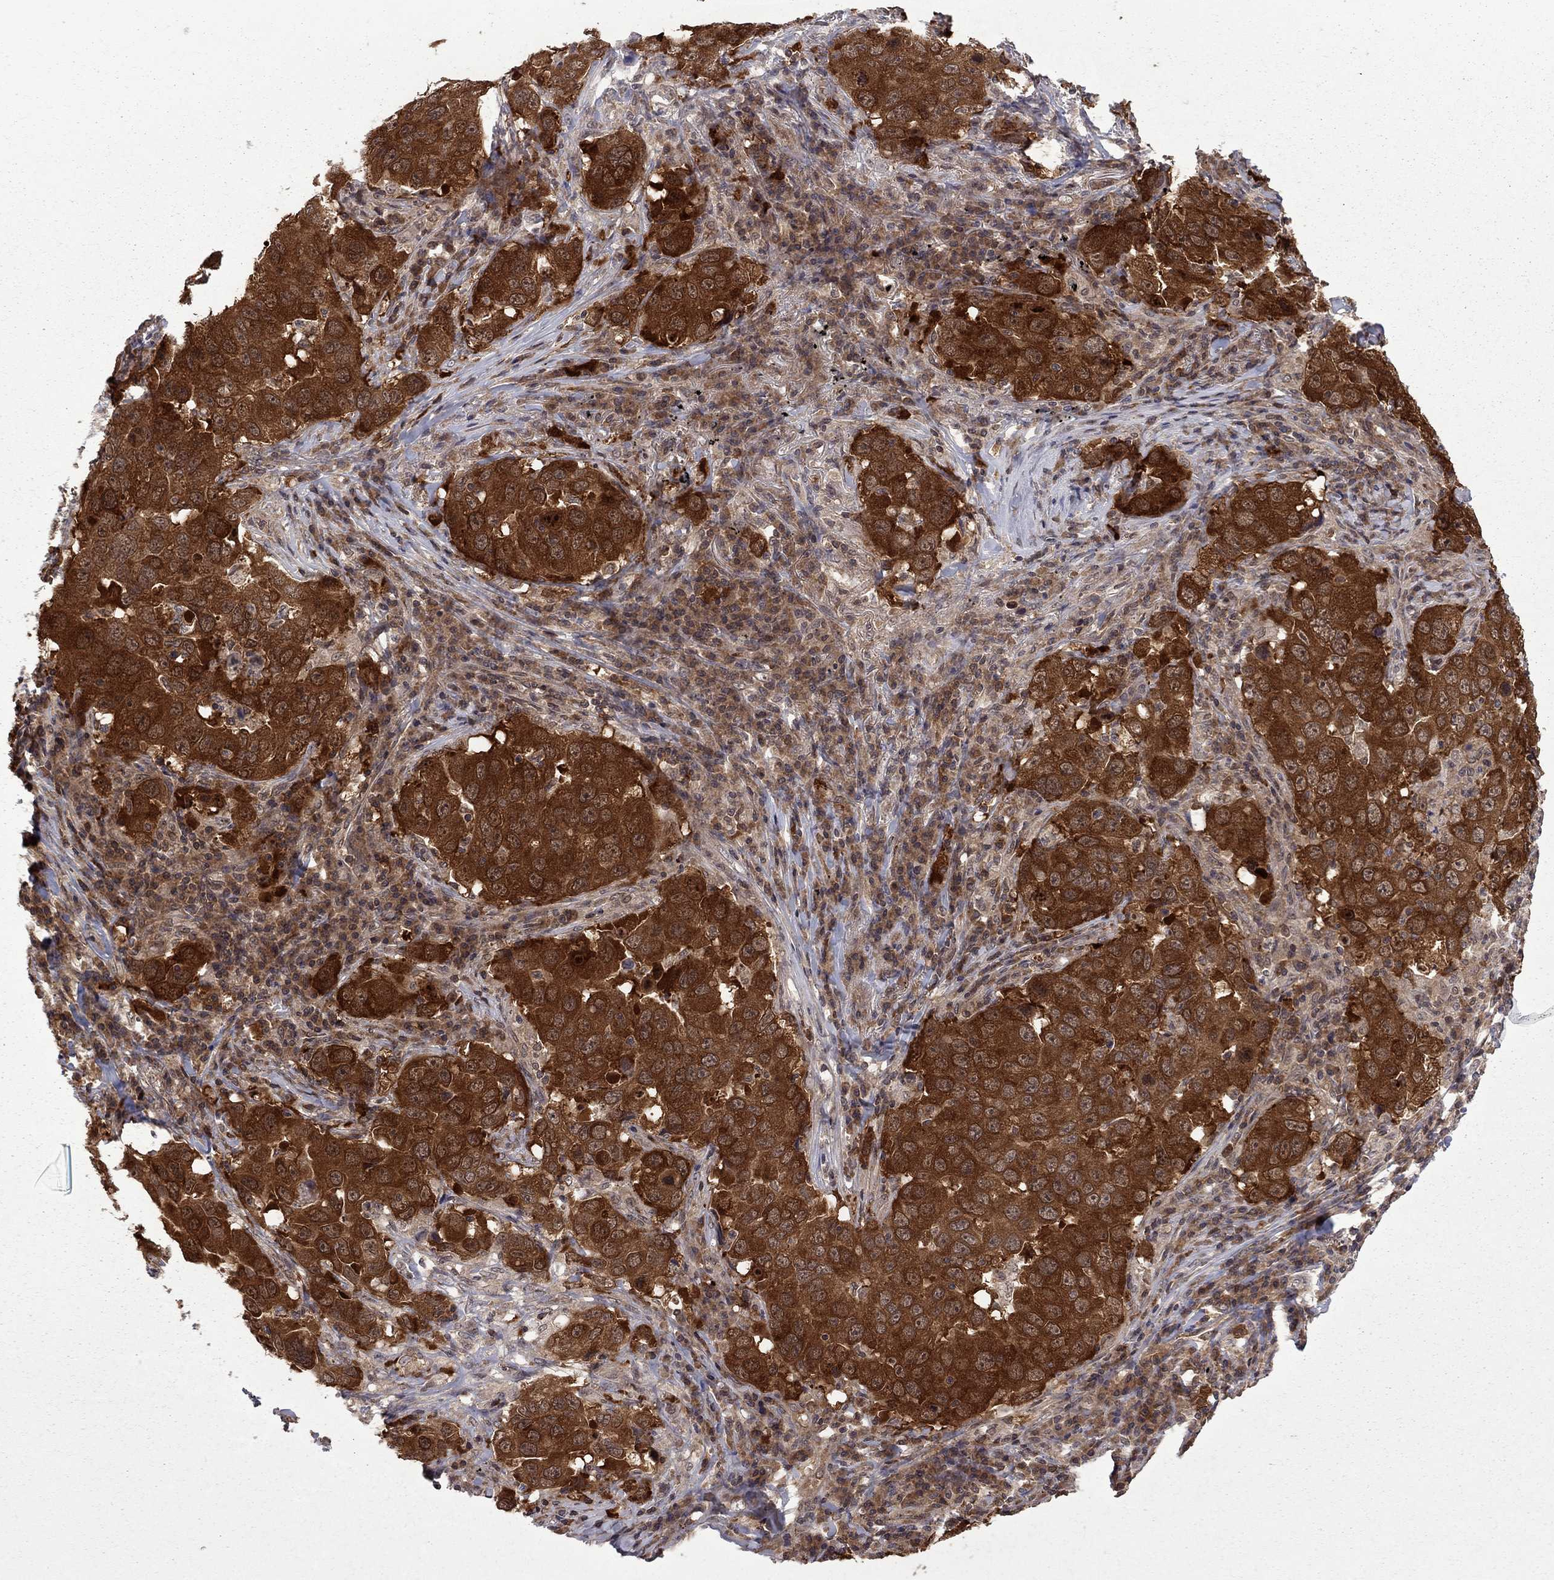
{"staining": {"intensity": "strong", "quantity": ">75%", "location": "cytoplasmic/membranous"}, "tissue": "lung cancer", "cell_type": "Tumor cells", "image_type": "cancer", "snomed": [{"axis": "morphology", "description": "Adenocarcinoma, NOS"}, {"axis": "topography", "description": "Lung"}], "caption": "Human lung adenocarcinoma stained with a protein marker shows strong staining in tumor cells.", "gene": "NAA50", "patient": {"sex": "male", "age": 73}}